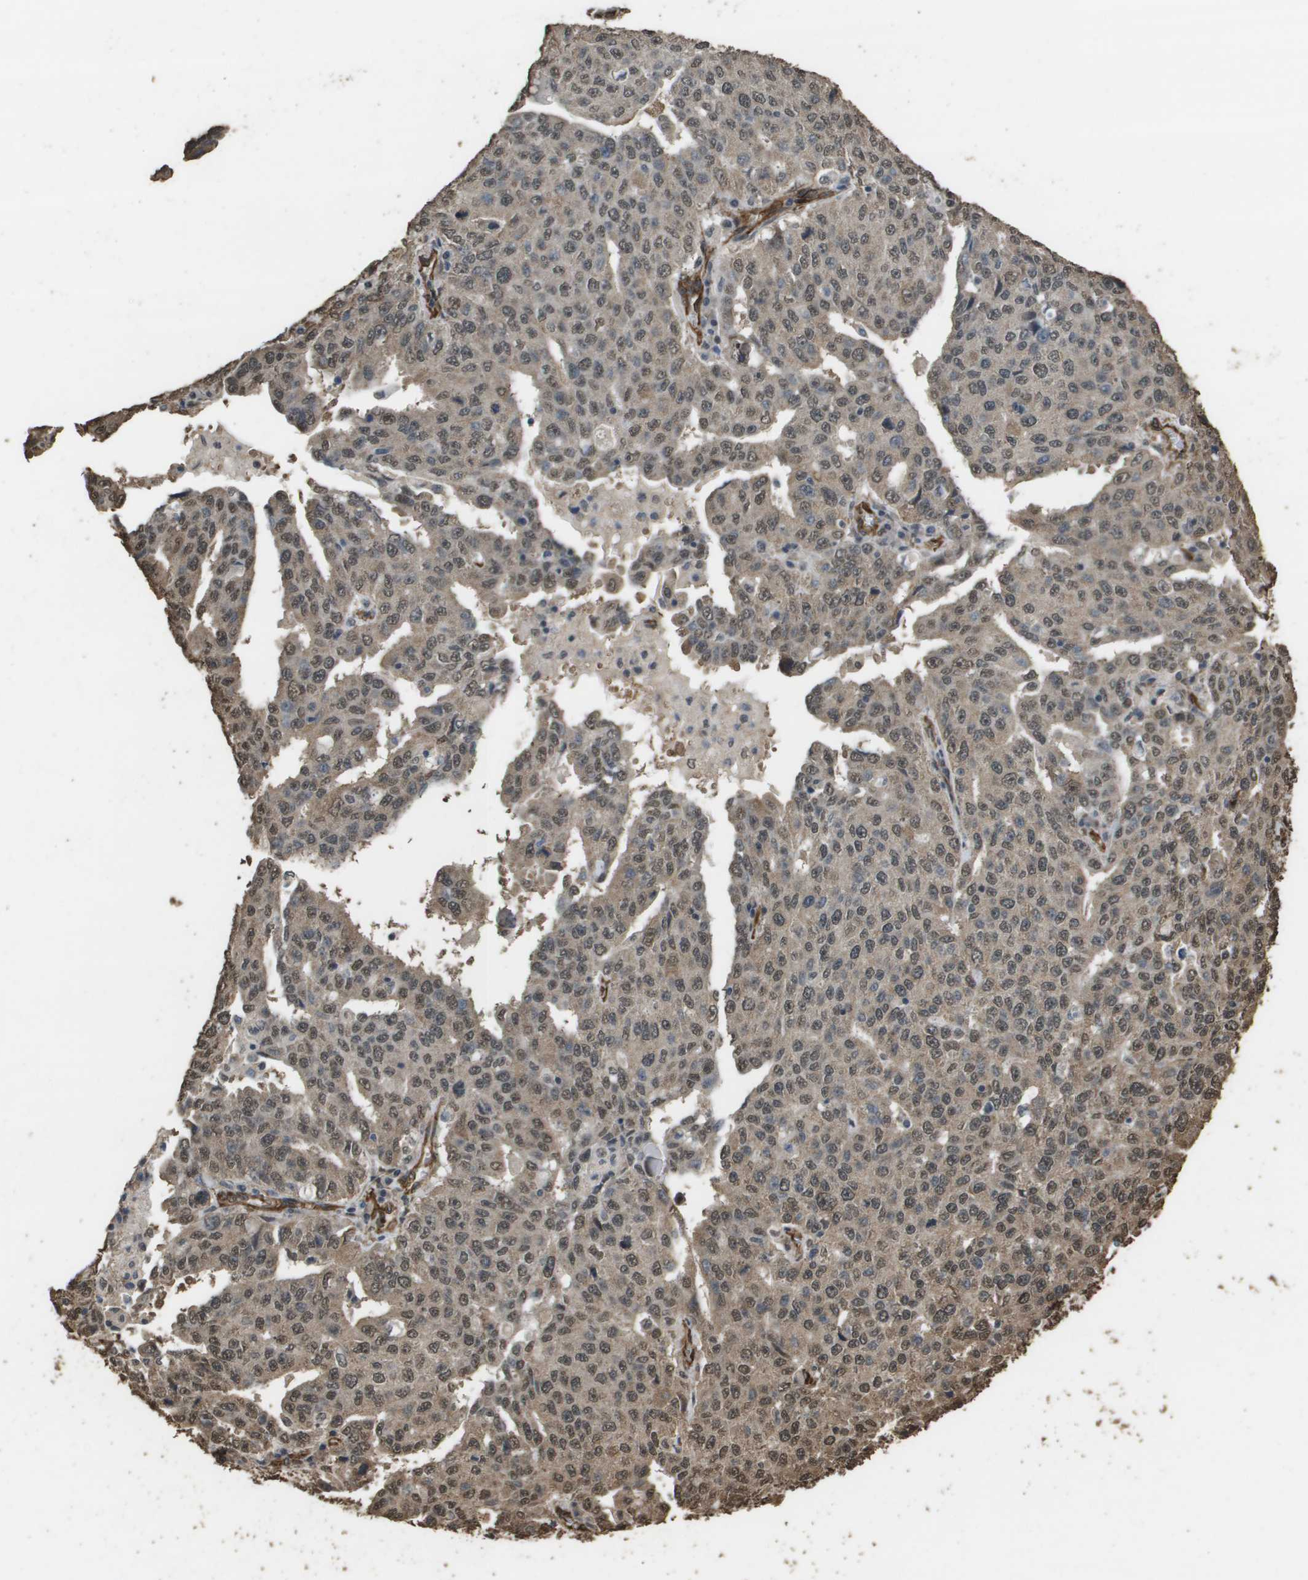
{"staining": {"intensity": "moderate", "quantity": ">75%", "location": "cytoplasmic/membranous,nuclear"}, "tissue": "ovarian cancer", "cell_type": "Tumor cells", "image_type": "cancer", "snomed": [{"axis": "morphology", "description": "Carcinoma, endometroid"}, {"axis": "topography", "description": "Ovary"}], "caption": "Protein expression analysis of ovarian endometroid carcinoma displays moderate cytoplasmic/membranous and nuclear staining in approximately >75% of tumor cells.", "gene": "AAMP", "patient": {"sex": "female", "age": 62}}